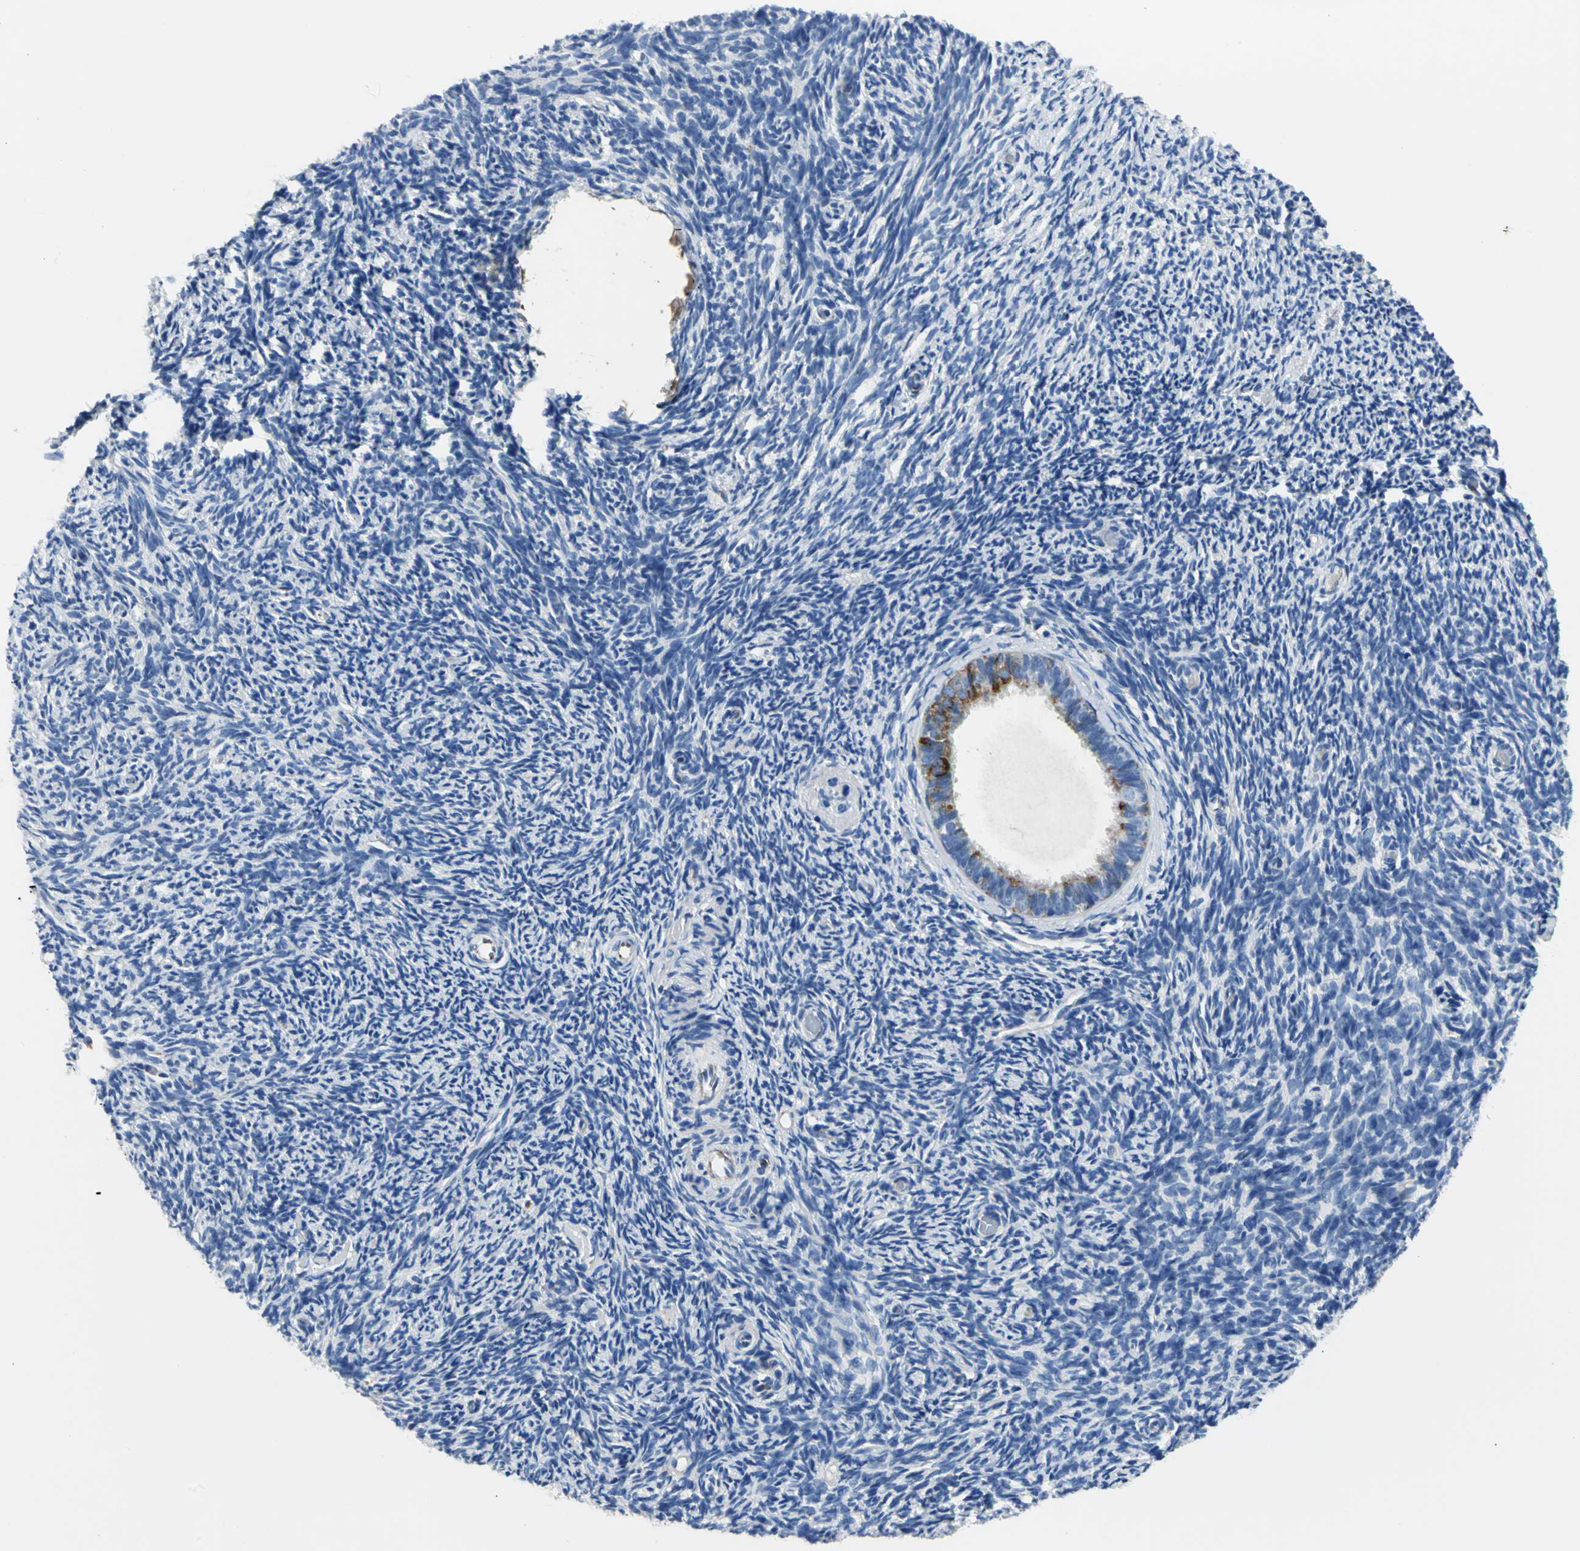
{"staining": {"intensity": "moderate", "quantity": ">75%", "location": "cytoplasmic/membranous"}, "tissue": "ovary", "cell_type": "Follicle cells", "image_type": "normal", "snomed": [{"axis": "morphology", "description": "Normal tissue, NOS"}, {"axis": "topography", "description": "Ovary"}], "caption": "High-magnification brightfield microscopy of normal ovary stained with DAB (3,3'-diaminobenzidine) (brown) and counterstained with hematoxylin (blue). follicle cells exhibit moderate cytoplasmic/membranous expression is identified in approximately>75% of cells.", "gene": "IFI6", "patient": {"sex": "female", "age": 60}}